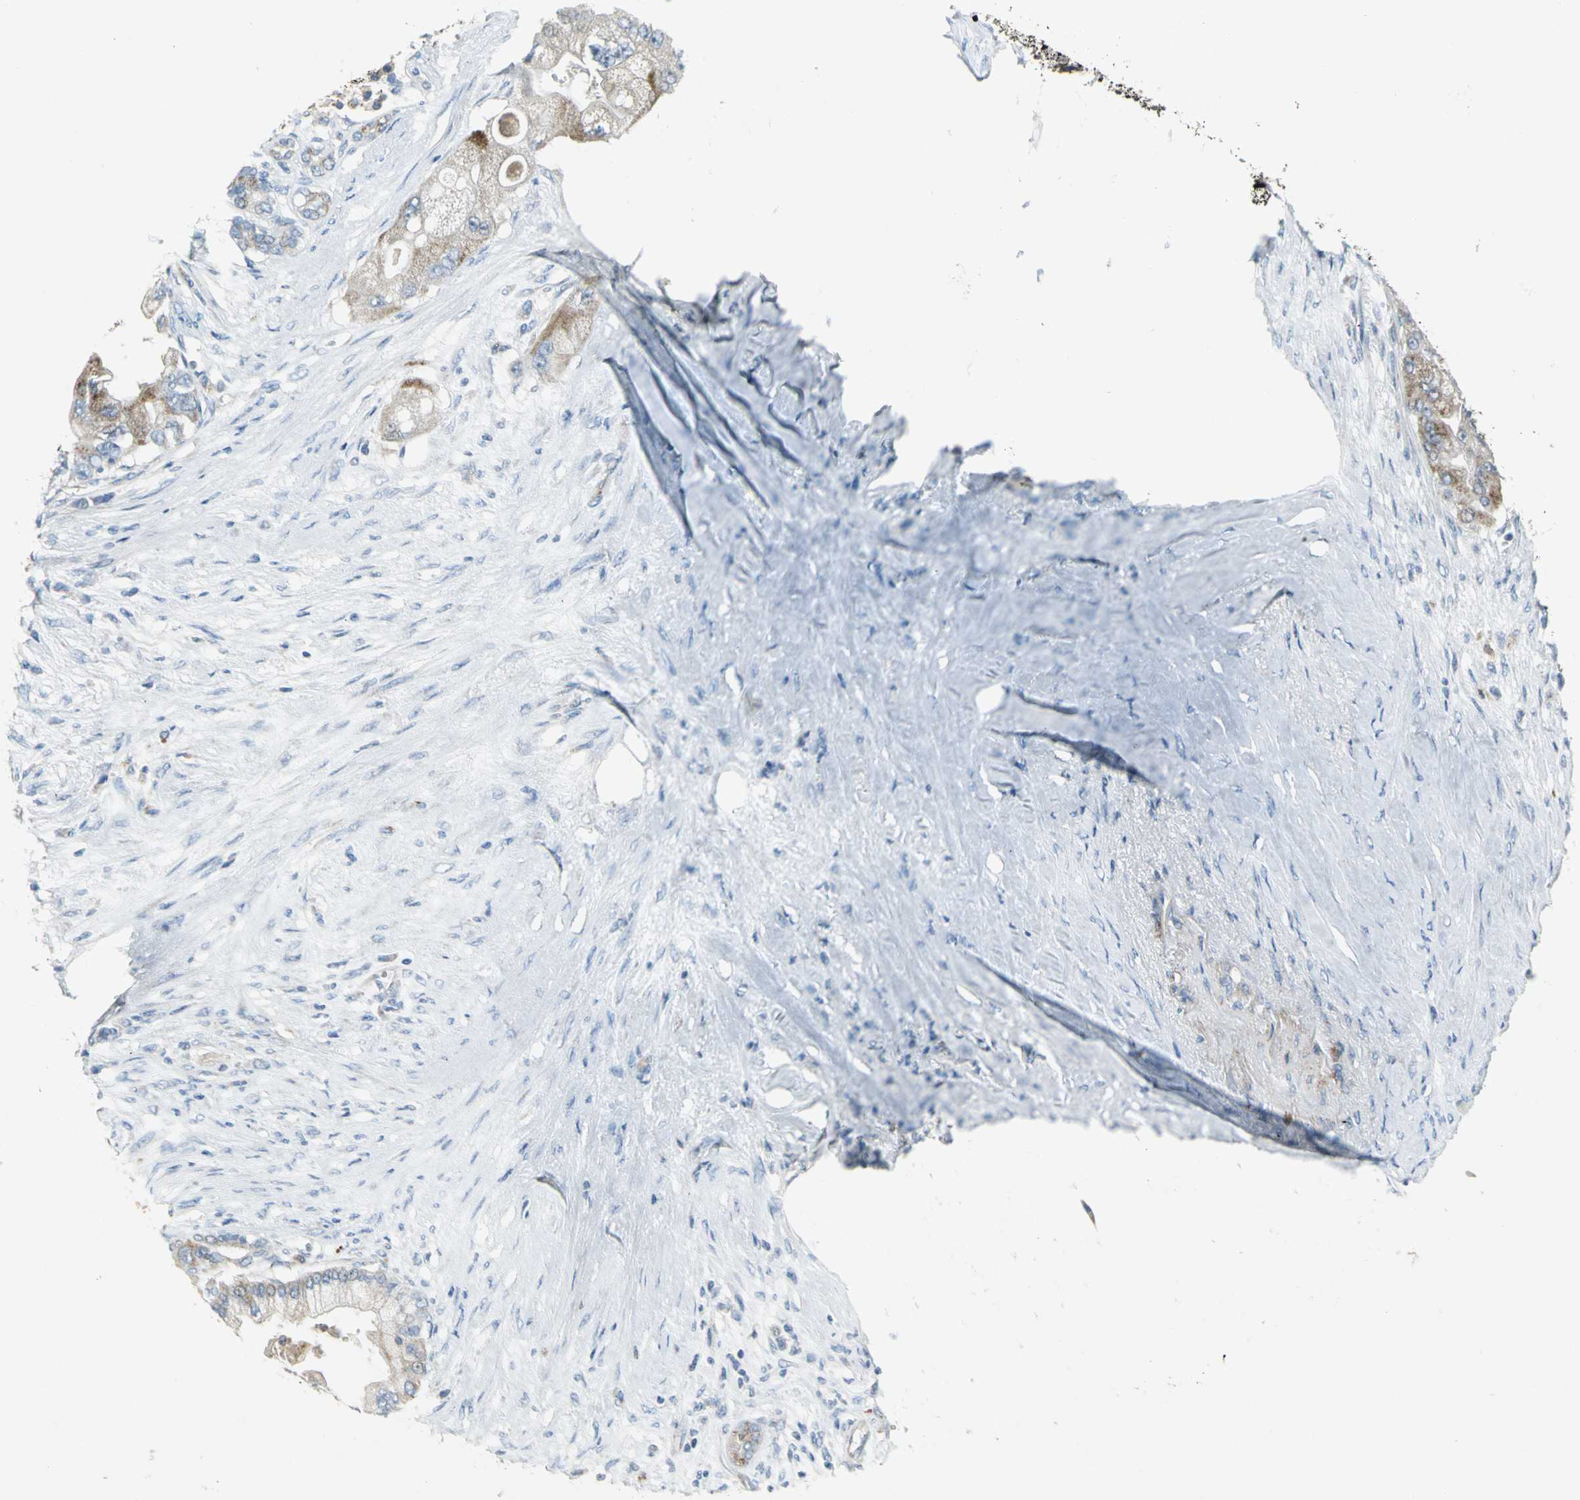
{"staining": {"intensity": "weak", "quantity": "25%-75%", "location": "cytoplasmic/membranous"}, "tissue": "pancreatic cancer", "cell_type": "Tumor cells", "image_type": "cancer", "snomed": [{"axis": "morphology", "description": "Adenocarcinoma, NOS"}, {"axis": "topography", "description": "Pancreas"}], "caption": "Protein staining demonstrates weak cytoplasmic/membranous expression in about 25%-75% of tumor cells in pancreatic cancer (adenocarcinoma).", "gene": "SPPL2B", "patient": {"sex": "male", "age": 59}}